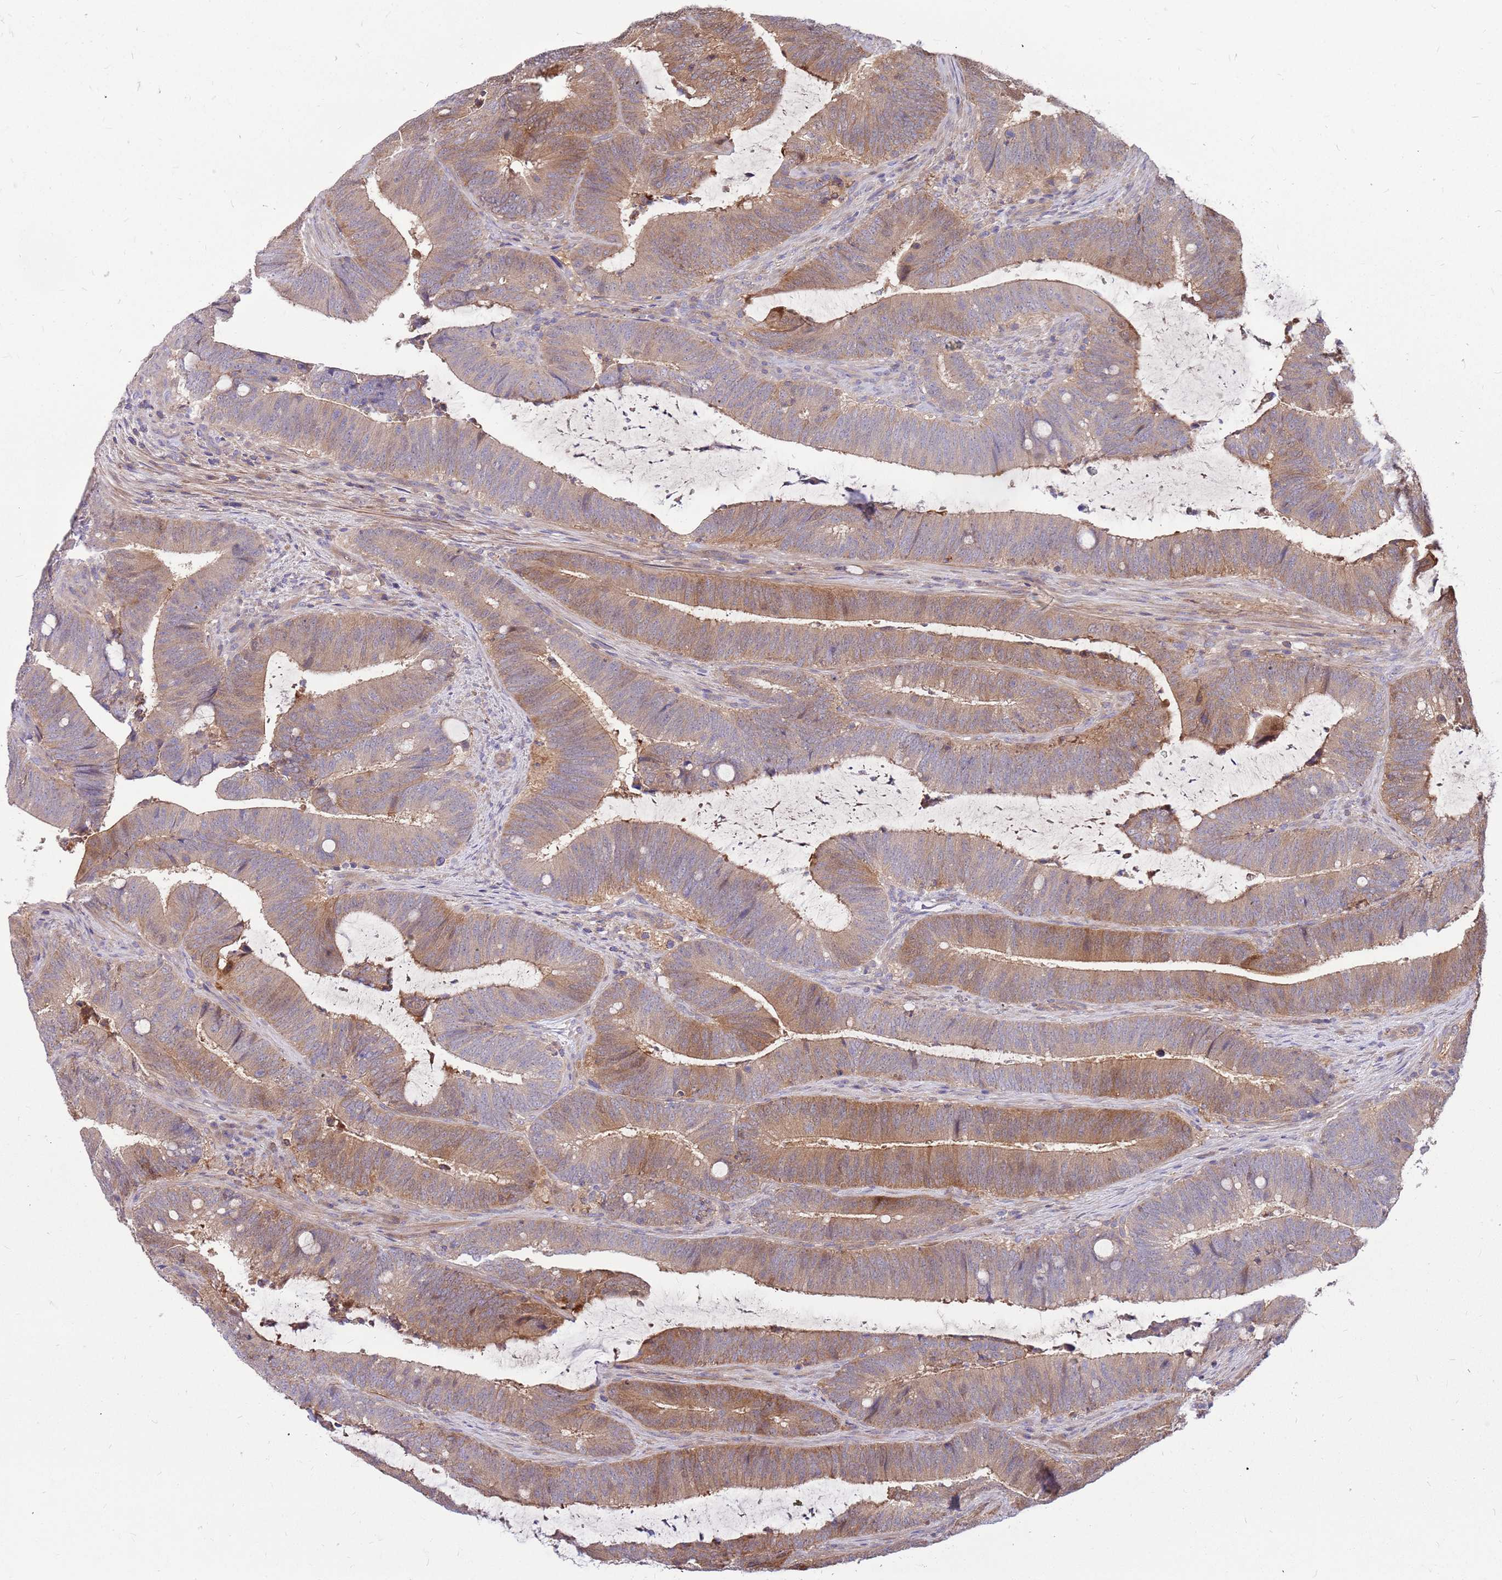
{"staining": {"intensity": "moderate", "quantity": ">75%", "location": "cytoplasmic/membranous"}, "tissue": "colorectal cancer", "cell_type": "Tumor cells", "image_type": "cancer", "snomed": [{"axis": "morphology", "description": "Adenocarcinoma, NOS"}, {"axis": "topography", "description": "Colon"}], "caption": "Protein expression analysis of human colorectal adenocarcinoma reveals moderate cytoplasmic/membranous staining in approximately >75% of tumor cells.", "gene": "MVD", "patient": {"sex": "female", "age": 43}}